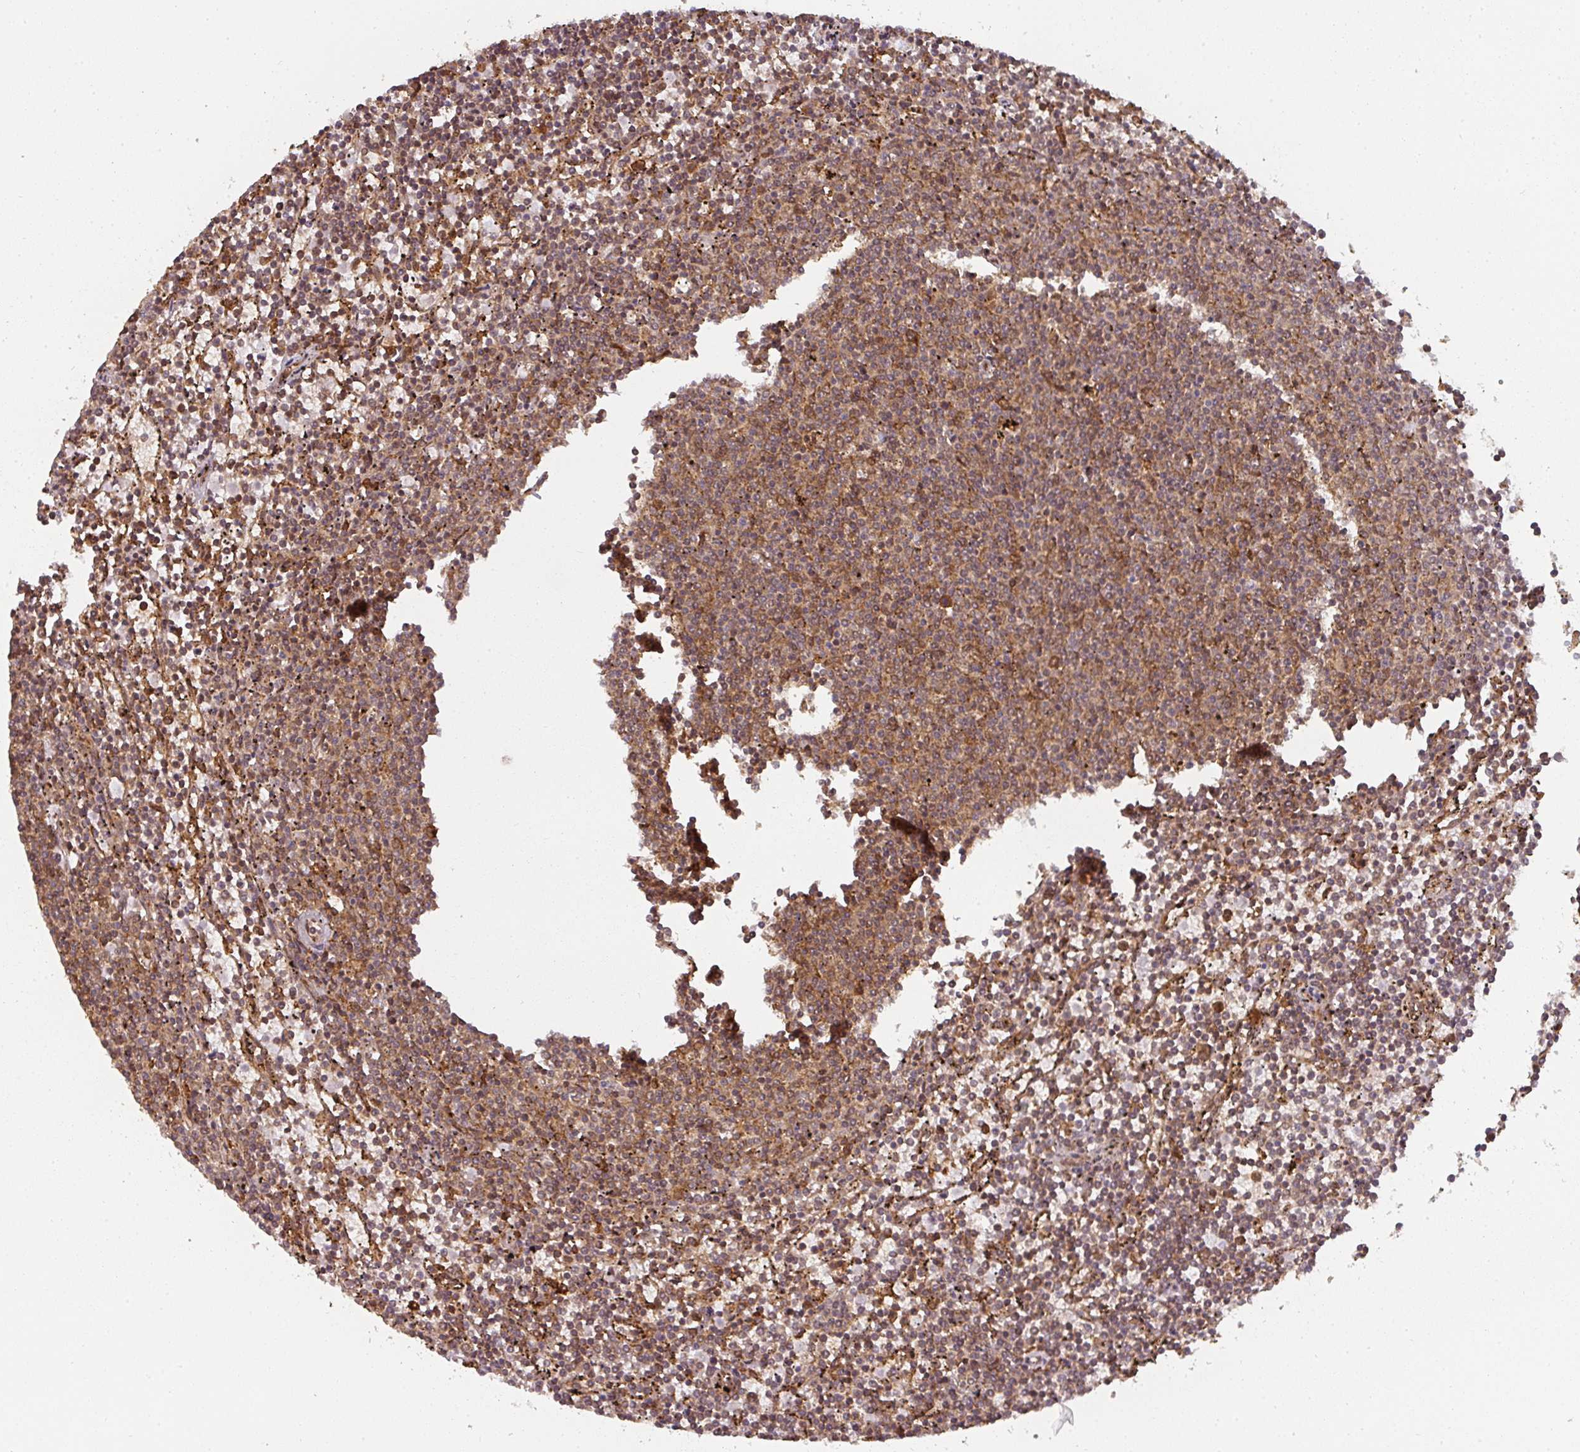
{"staining": {"intensity": "moderate", "quantity": ">75%", "location": "cytoplasmic/membranous"}, "tissue": "lymphoma", "cell_type": "Tumor cells", "image_type": "cancer", "snomed": [{"axis": "morphology", "description": "Malignant lymphoma, non-Hodgkin's type, Low grade"}, {"axis": "topography", "description": "Spleen"}], "caption": "IHC of human lymphoma reveals medium levels of moderate cytoplasmic/membranous positivity in approximately >75% of tumor cells.", "gene": "PPP6R3", "patient": {"sex": "female", "age": 50}}